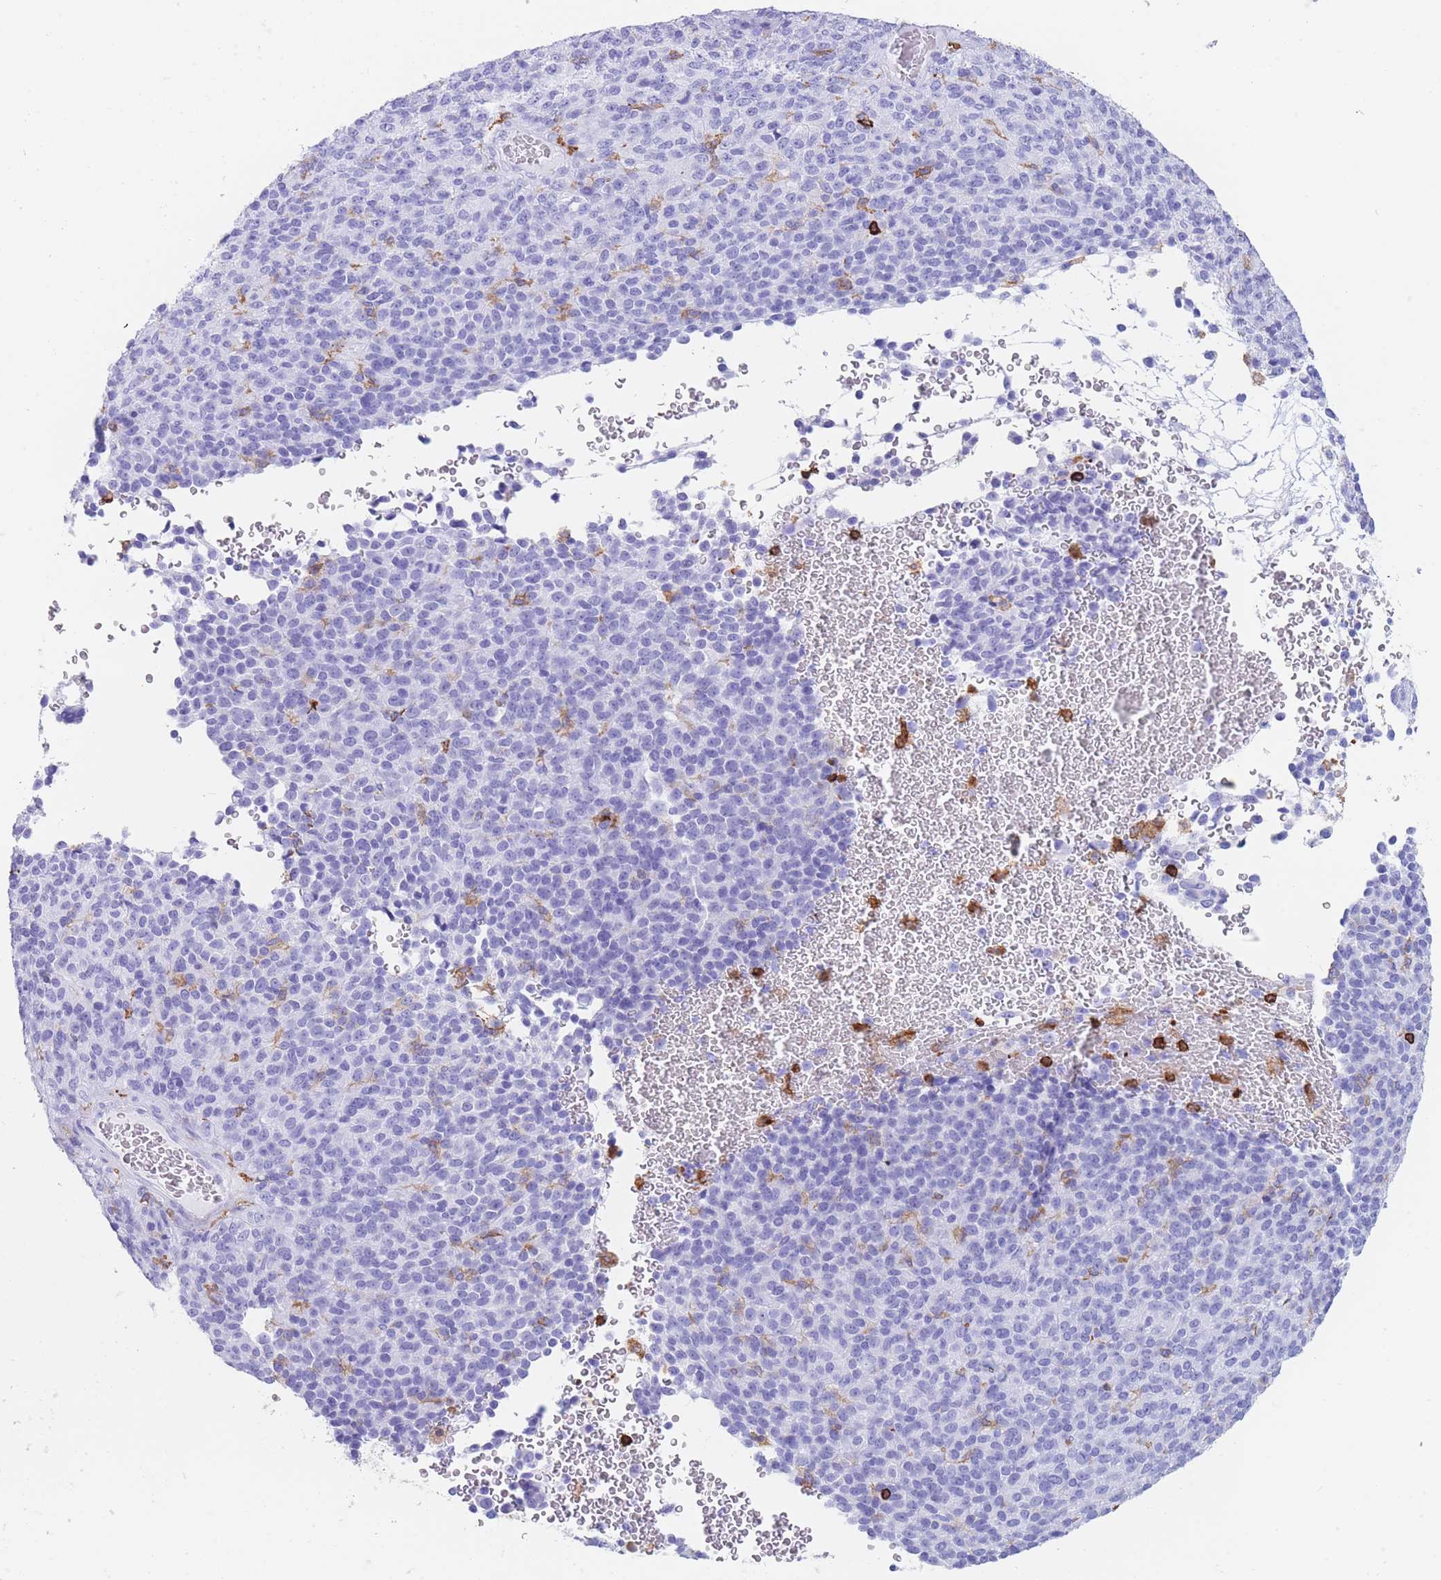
{"staining": {"intensity": "negative", "quantity": "none", "location": "none"}, "tissue": "melanoma", "cell_type": "Tumor cells", "image_type": "cancer", "snomed": [{"axis": "morphology", "description": "Malignant melanoma, Metastatic site"}, {"axis": "topography", "description": "Brain"}], "caption": "DAB immunohistochemical staining of malignant melanoma (metastatic site) reveals no significant expression in tumor cells.", "gene": "CORO1A", "patient": {"sex": "female", "age": 56}}